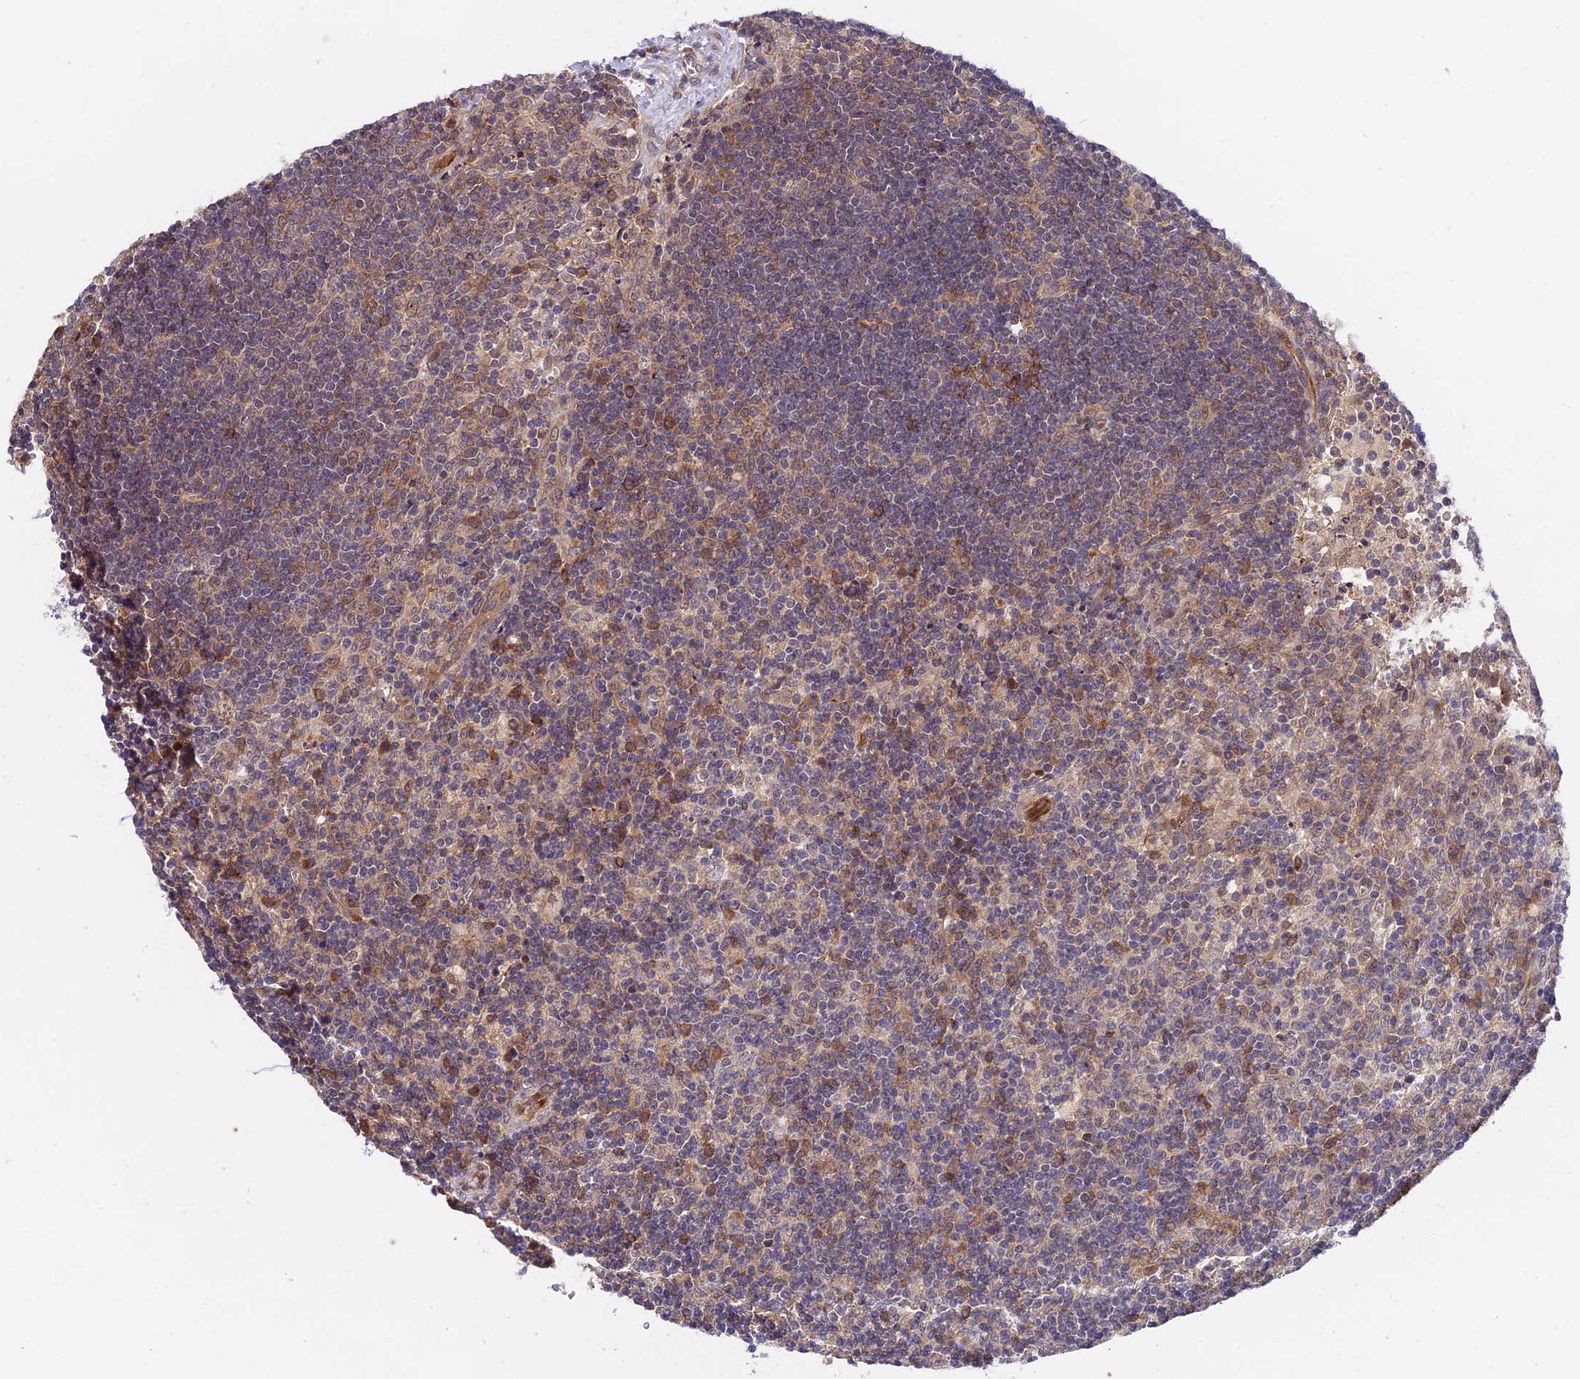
{"staining": {"intensity": "moderate", "quantity": "25%-75%", "location": "cytoplasmic/membranous"}, "tissue": "lymph node", "cell_type": "Germinal center cells", "image_type": "normal", "snomed": [{"axis": "morphology", "description": "Normal tissue, NOS"}, {"axis": "topography", "description": "Lymph node"}], "caption": "Immunohistochemical staining of unremarkable human lymph node demonstrates moderate cytoplasmic/membranous protein staining in approximately 25%-75% of germinal center cells.", "gene": "TRIM40", "patient": {"sex": "male", "age": 58}}